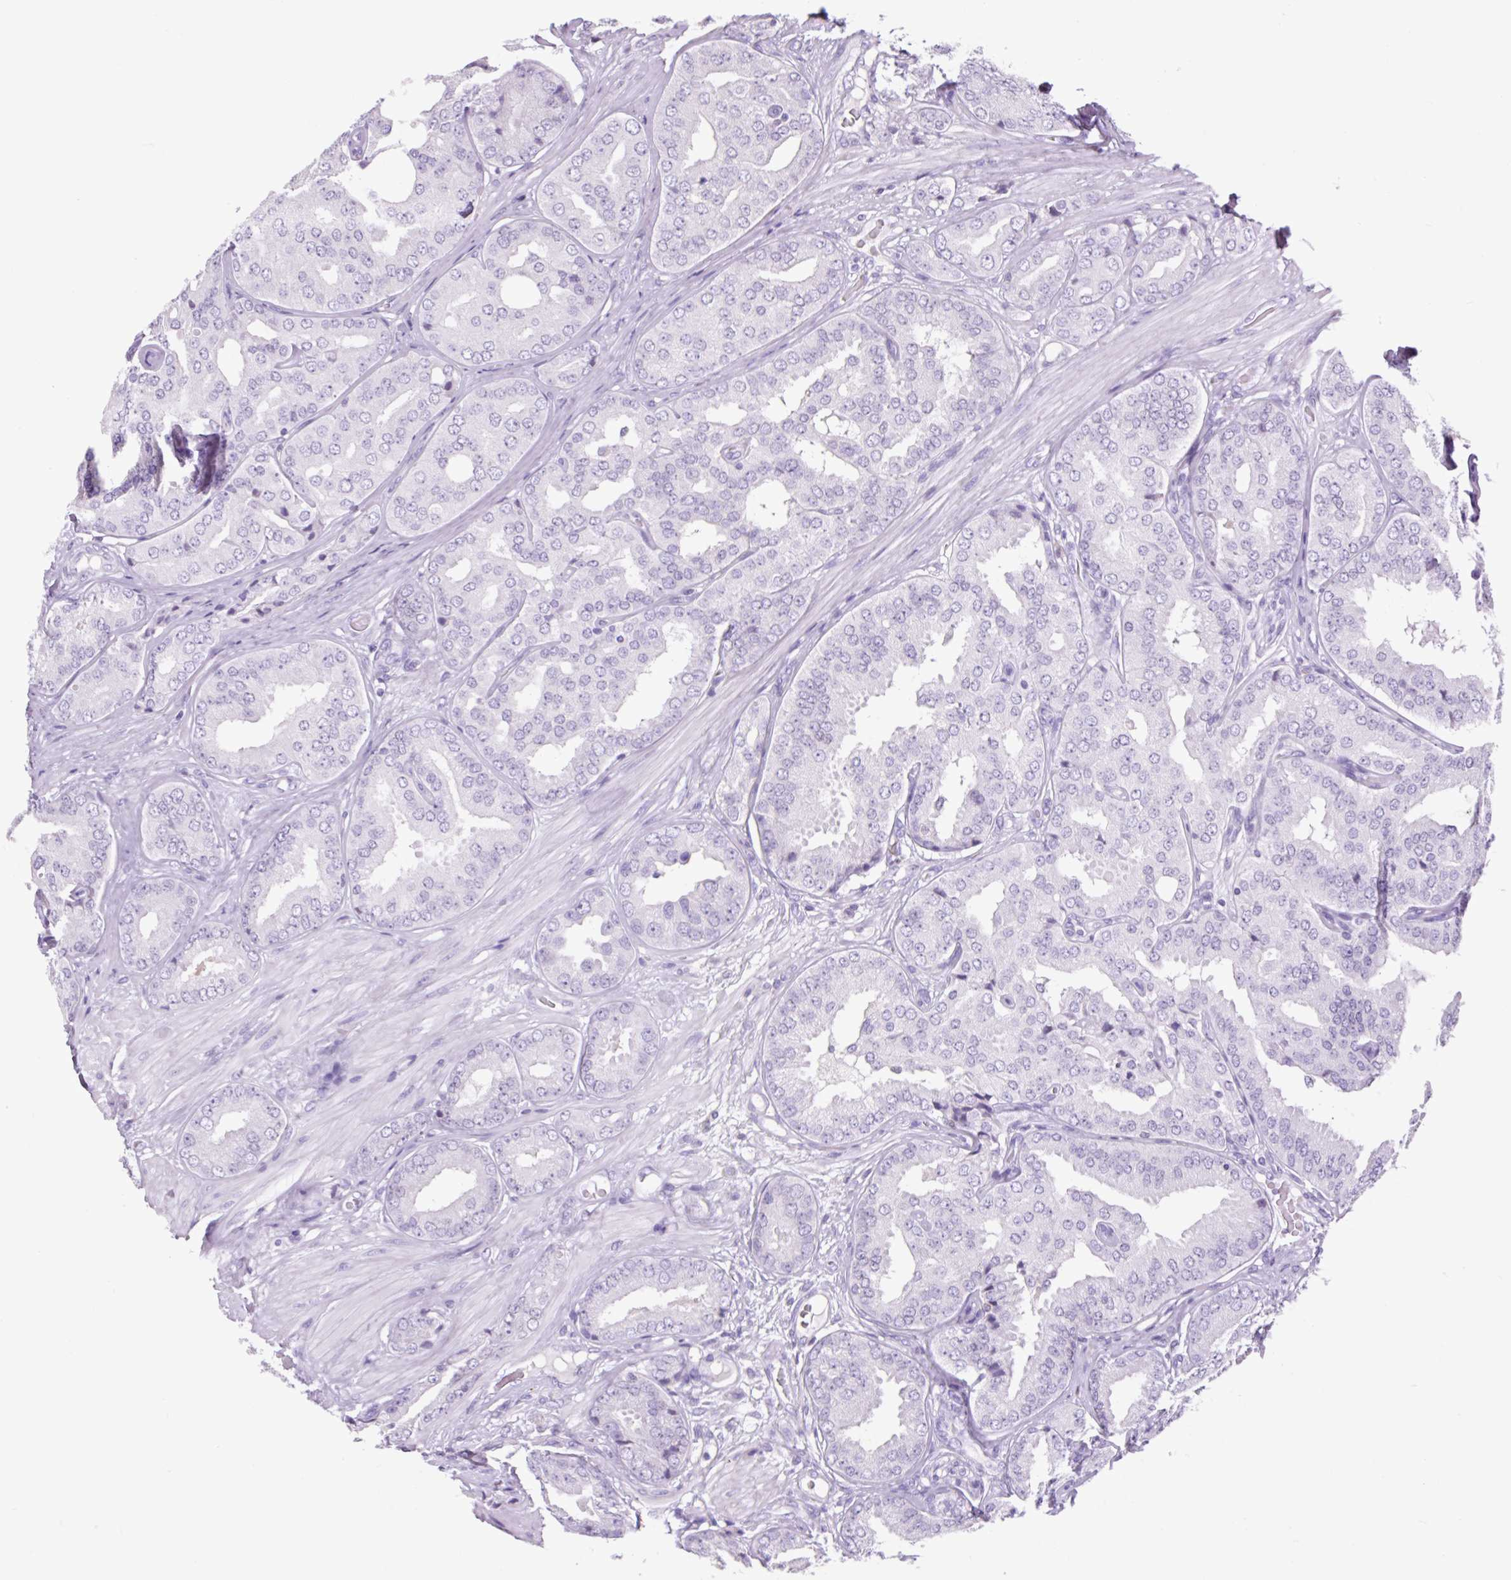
{"staining": {"intensity": "negative", "quantity": "none", "location": "none"}, "tissue": "prostate cancer", "cell_type": "Tumor cells", "image_type": "cancer", "snomed": [{"axis": "morphology", "description": "Adenocarcinoma, High grade"}, {"axis": "topography", "description": "Prostate"}], "caption": "Tumor cells show no significant positivity in high-grade adenocarcinoma (prostate).", "gene": "VPREB1", "patient": {"sex": "male", "age": 63}}